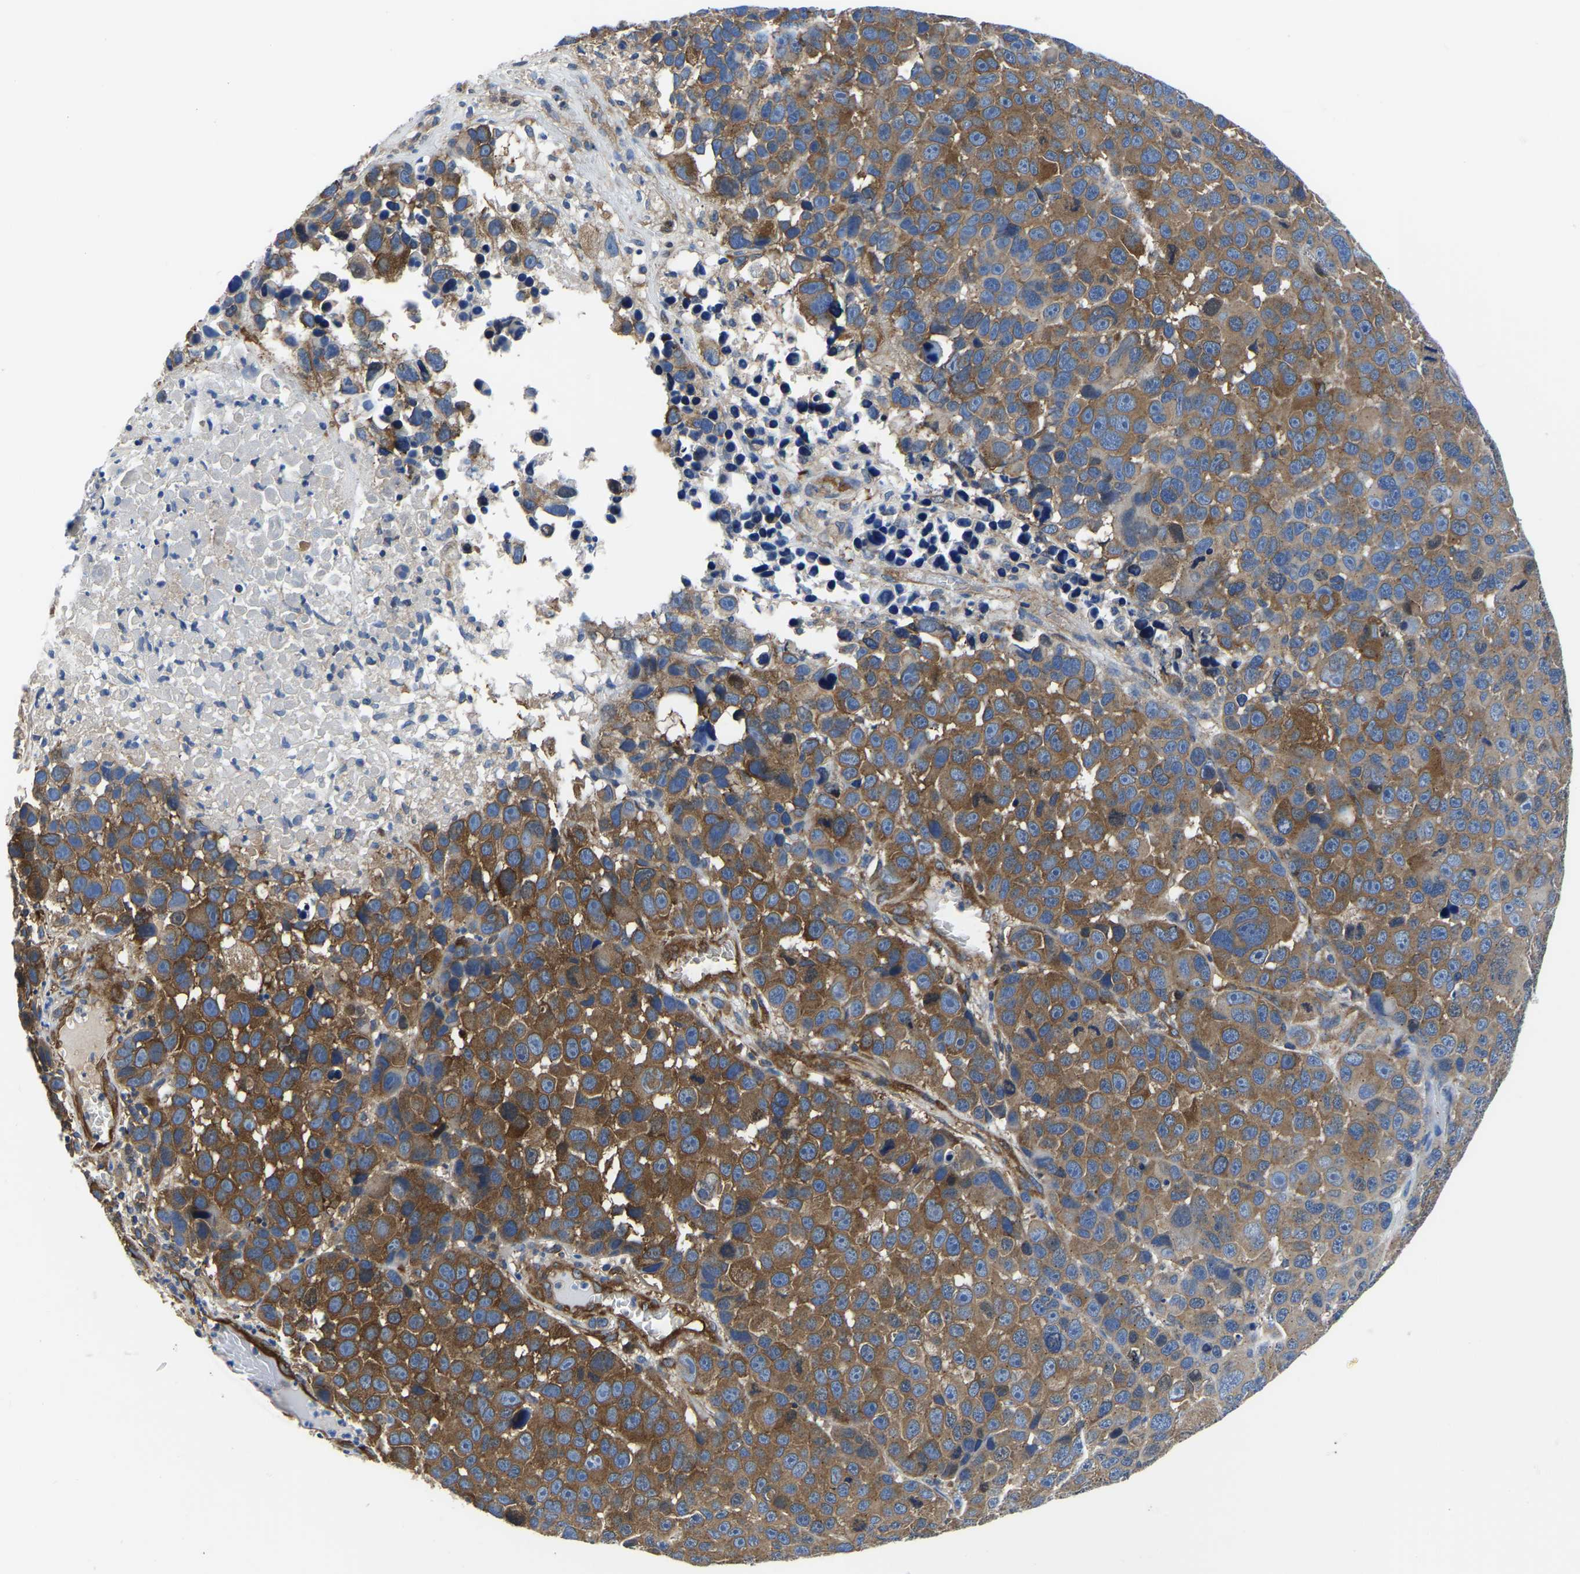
{"staining": {"intensity": "moderate", "quantity": ">75%", "location": "cytoplasmic/membranous"}, "tissue": "melanoma", "cell_type": "Tumor cells", "image_type": "cancer", "snomed": [{"axis": "morphology", "description": "Malignant melanoma, NOS"}, {"axis": "topography", "description": "Skin"}], "caption": "Immunohistochemical staining of malignant melanoma exhibits medium levels of moderate cytoplasmic/membranous protein staining in about >75% of tumor cells.", "gene": "TFG", "patient": {"sex": "male", "age": 53}}